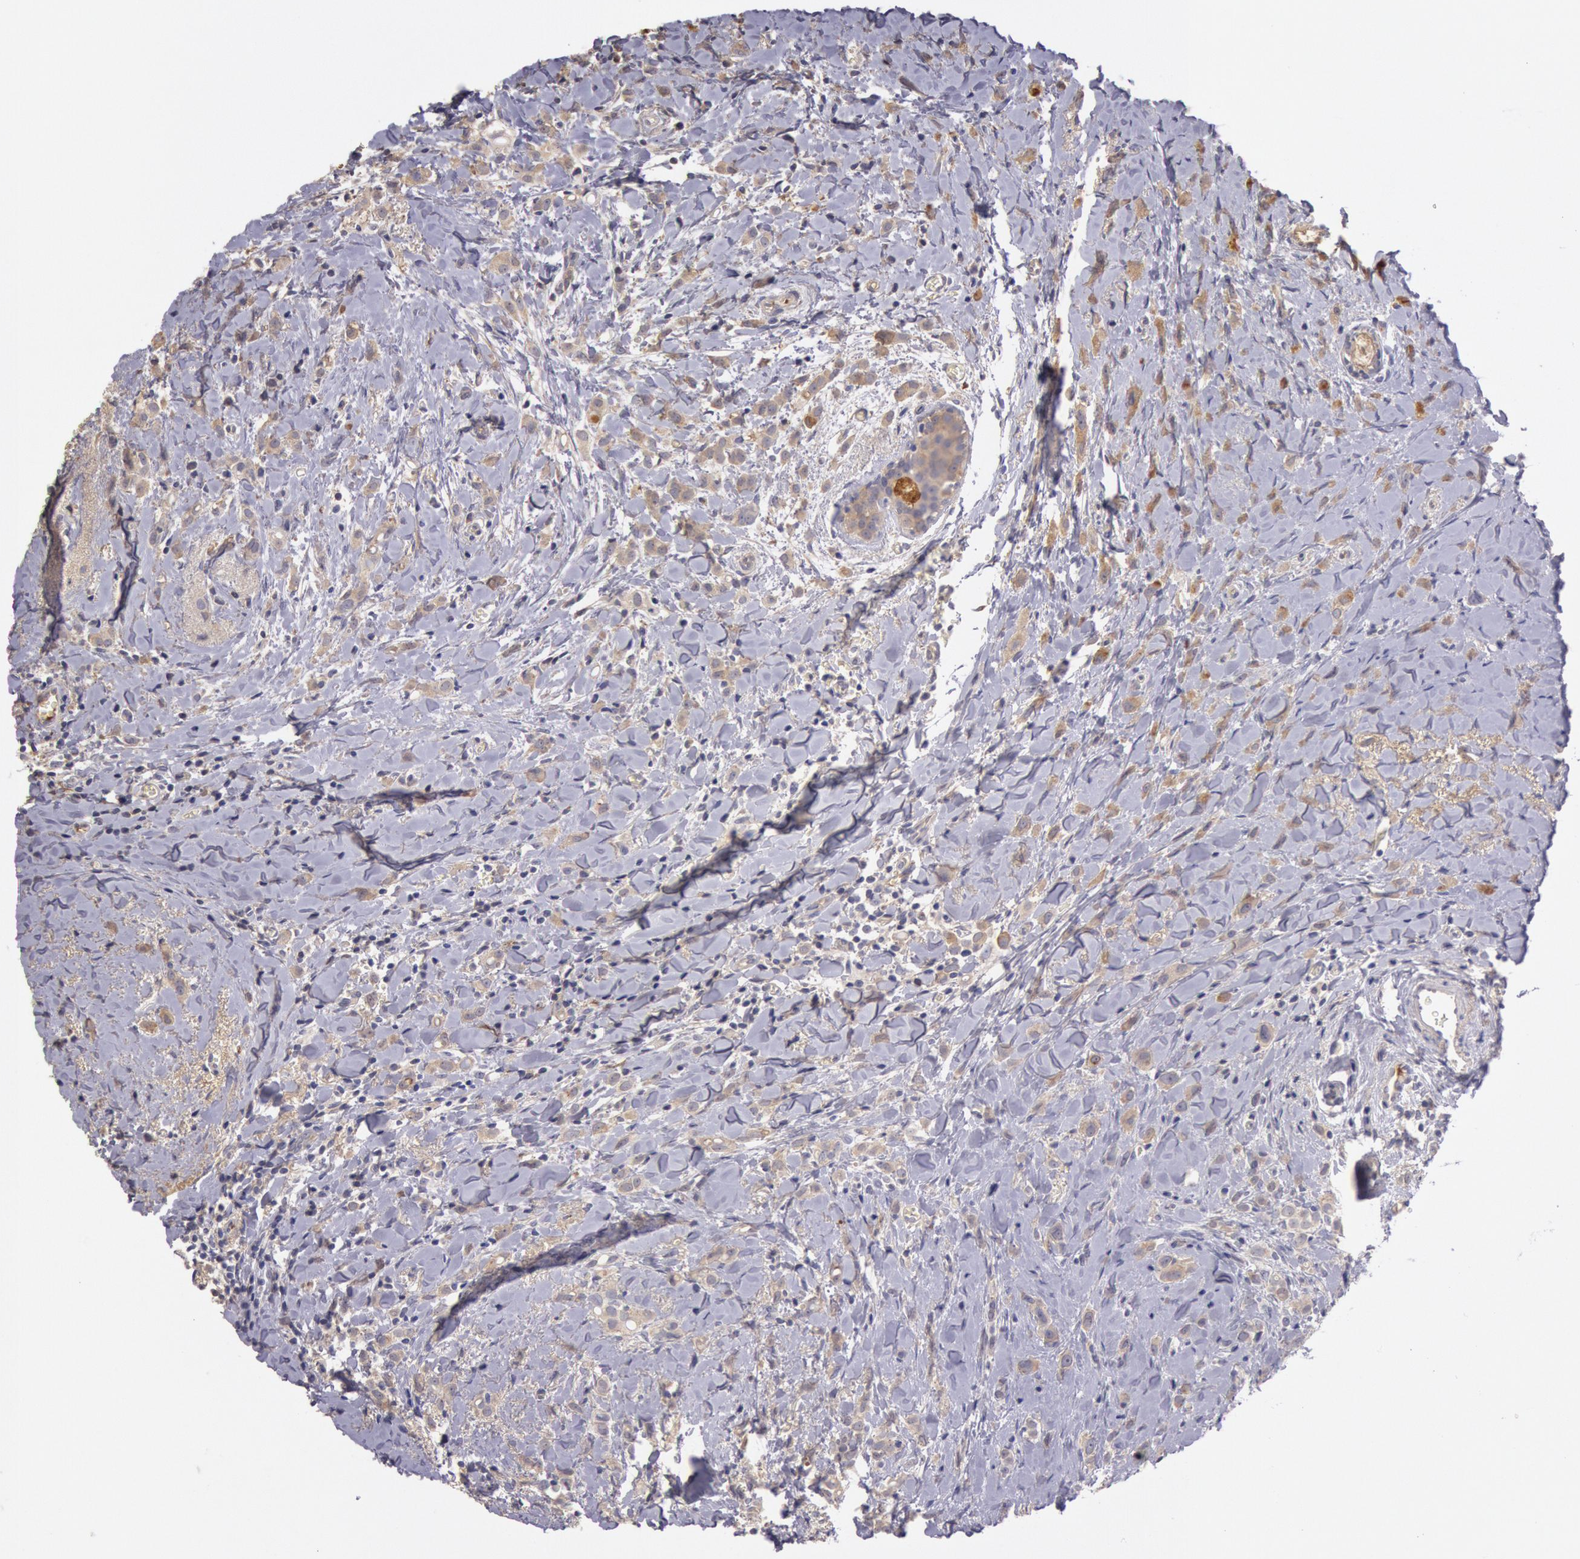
{"staining": {"intensity": "negative", "quantity": "none", "location": "none"}, "tissue": "breast cancer", "cell_type": "Tumor cells", "image_type": "cancer", "snomed": [{"axis": "morphology", "description": "Lobular carcinoma"}, {"axis": "topography", "description": "Breast"}], "caption": "DAB (3,3'-diaminobenzidine) immunohistochemical staining of breast lobular carcinoma reveals no significant positivity in tumor cells.", "gene": "C1R", "patient": {"sex": "female", "age": 57}}